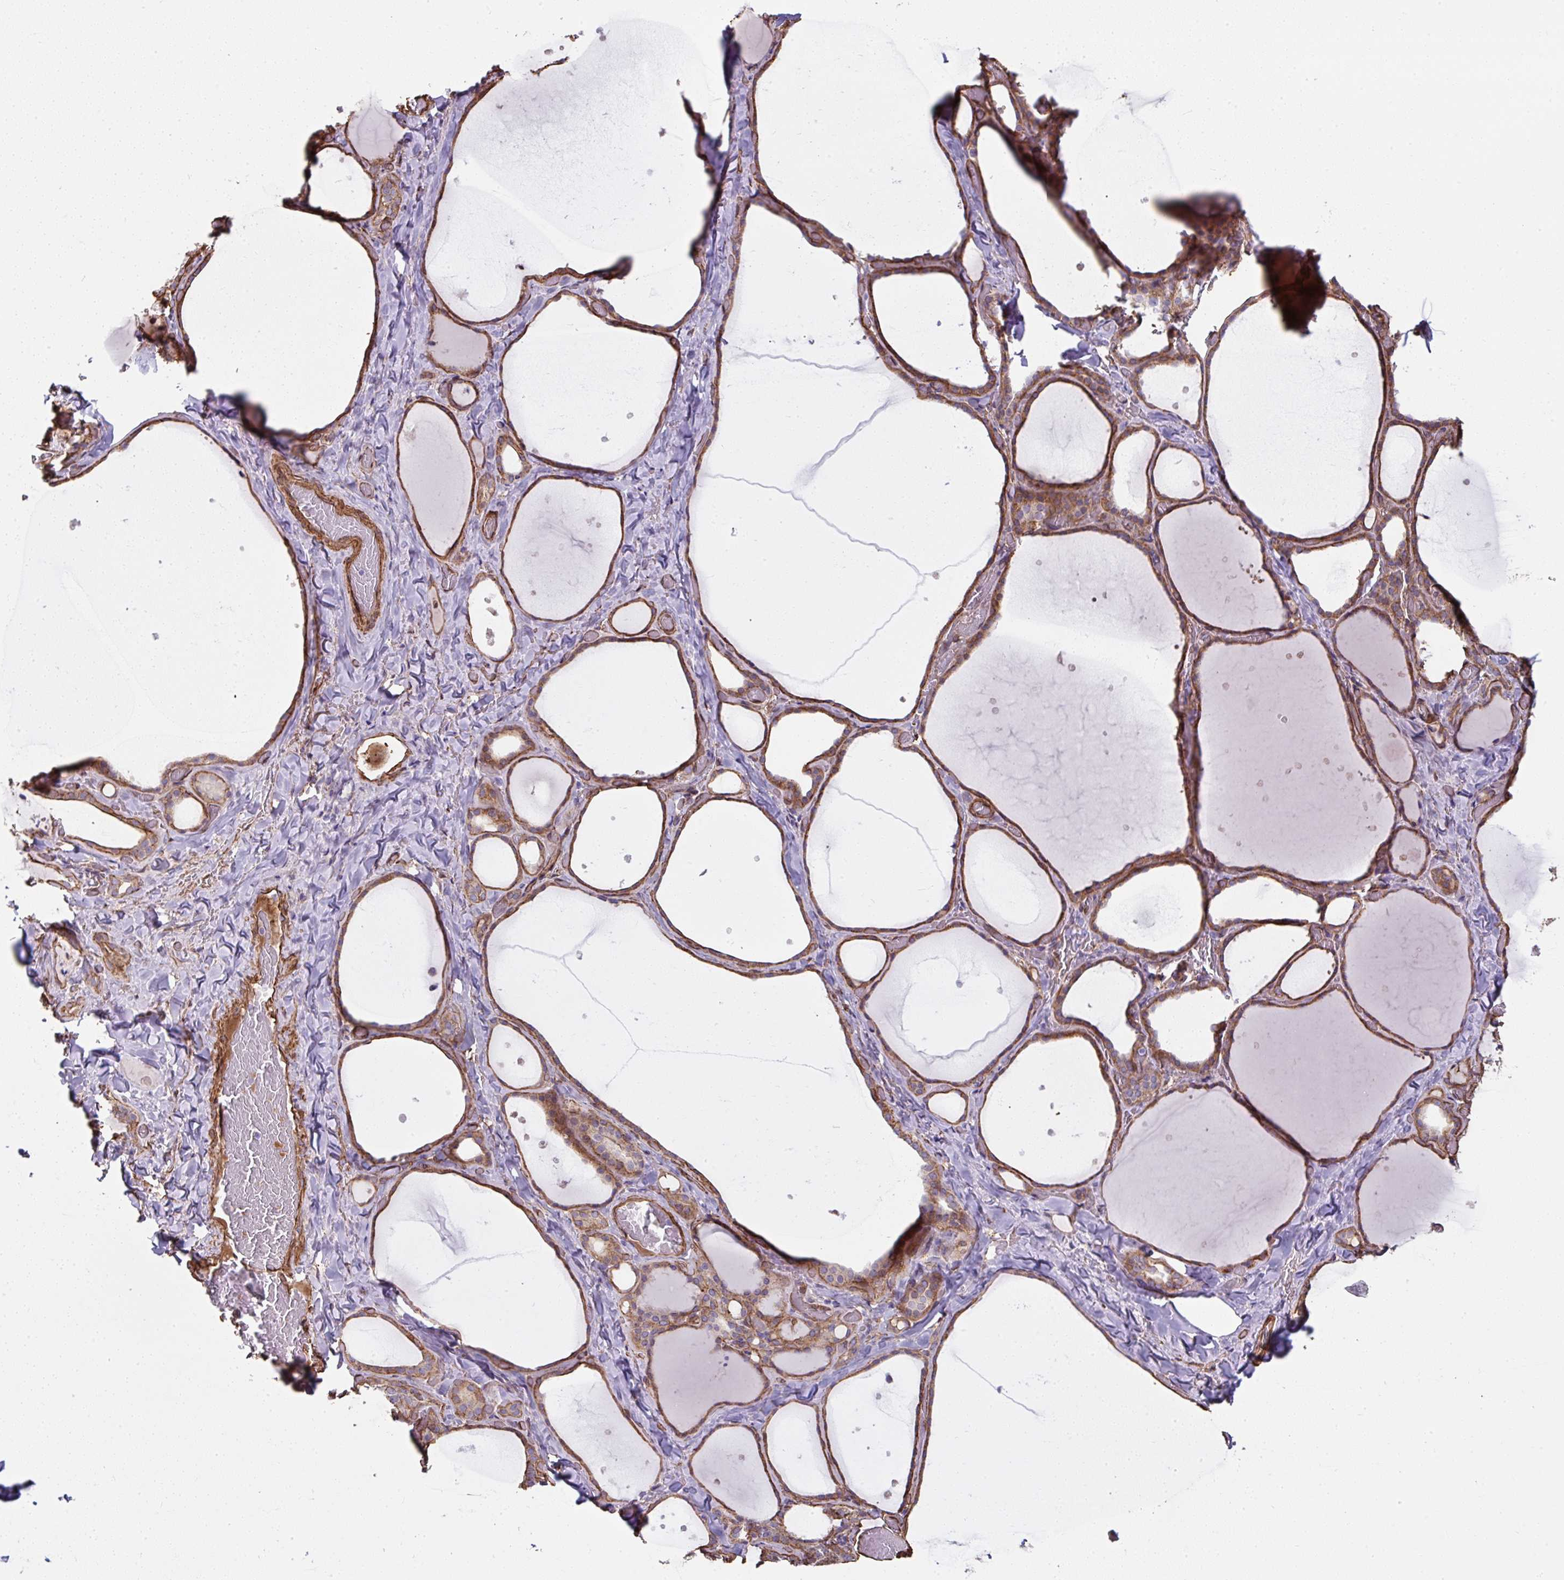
{"staining": {"intensity": "moderate", "quantity": ">75%", "location": "cytoplasmic/membranous"}, "tissue": "thyroid gland", "cell_type": "Glandular cells", "image_type": "normal", "snomed": [{"axis": "morphology", "description": "Normal tissue, NOS"}, {"axis": "topography", "description": "Thyroid gland"}], "caption": "A brown stain highlights moderate cytoplasmic/membranous positivity of a protein in glandular cells of benign thyroid gland.", "gene": "ANKUB1", "patient": {"sex": "female", "age": 36}}